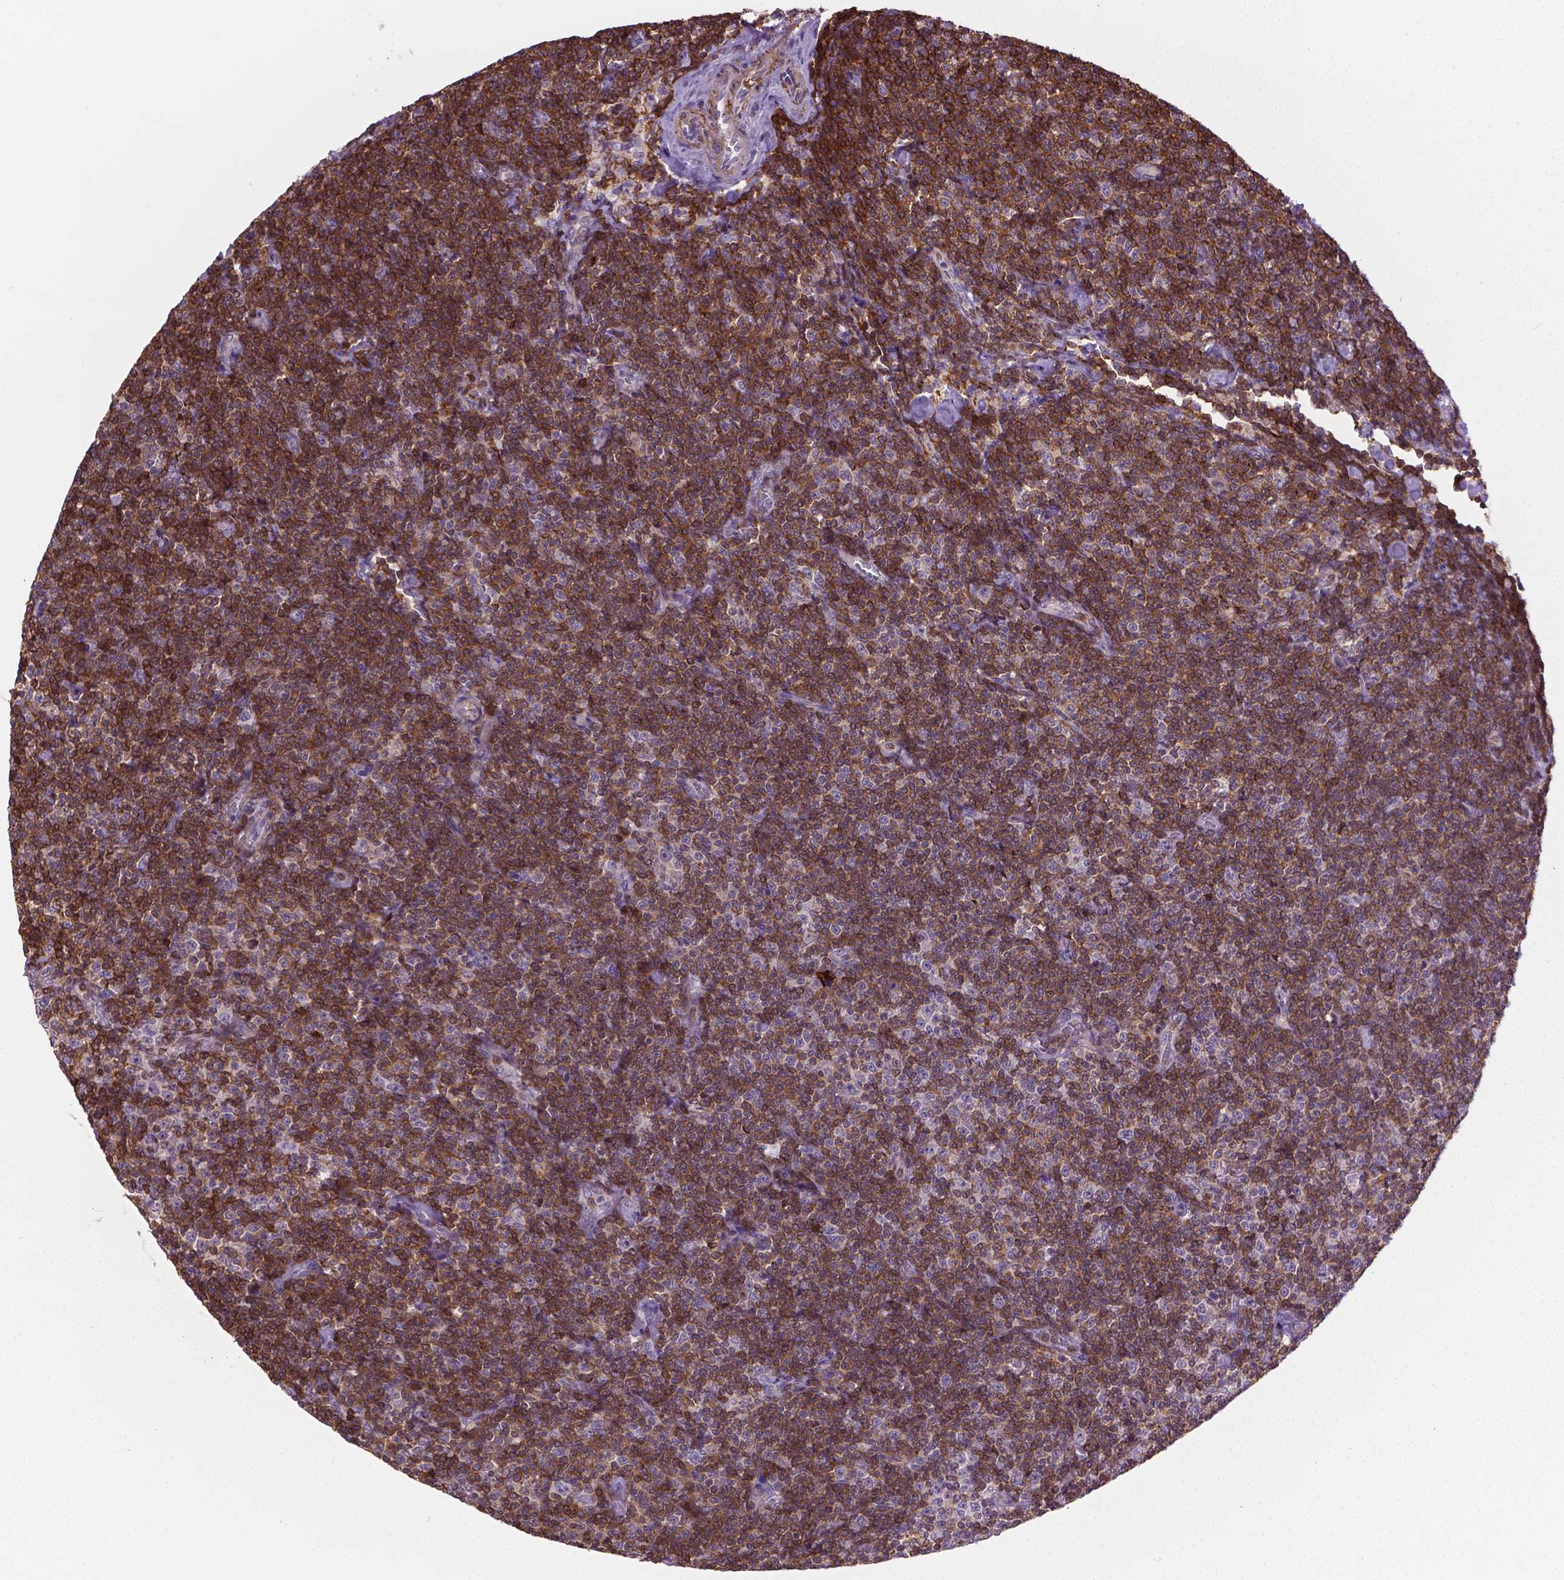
{"staining": {"intensity": "moderate", "quantity": ">75%", "location": "cytoplasmic/membranous"}, "tissue": "lymphoma", "cell_type": "Tumor cells", "image_type": "cancer", "snomed": [{"axis": "morphology", "description": "Malignant lymphoma, non-Hodgkin's type, Low grade"}, {"axis": "topography", "description": "Lymph node"}], "caption": "DAB immunohistochemical staining of lymphoma reveals moderate cytoplasmic/membranous protein expression in about >75% of tumor cells.", "gene": "ACAD10", "patient": {"sex": "male", "age": 81}}